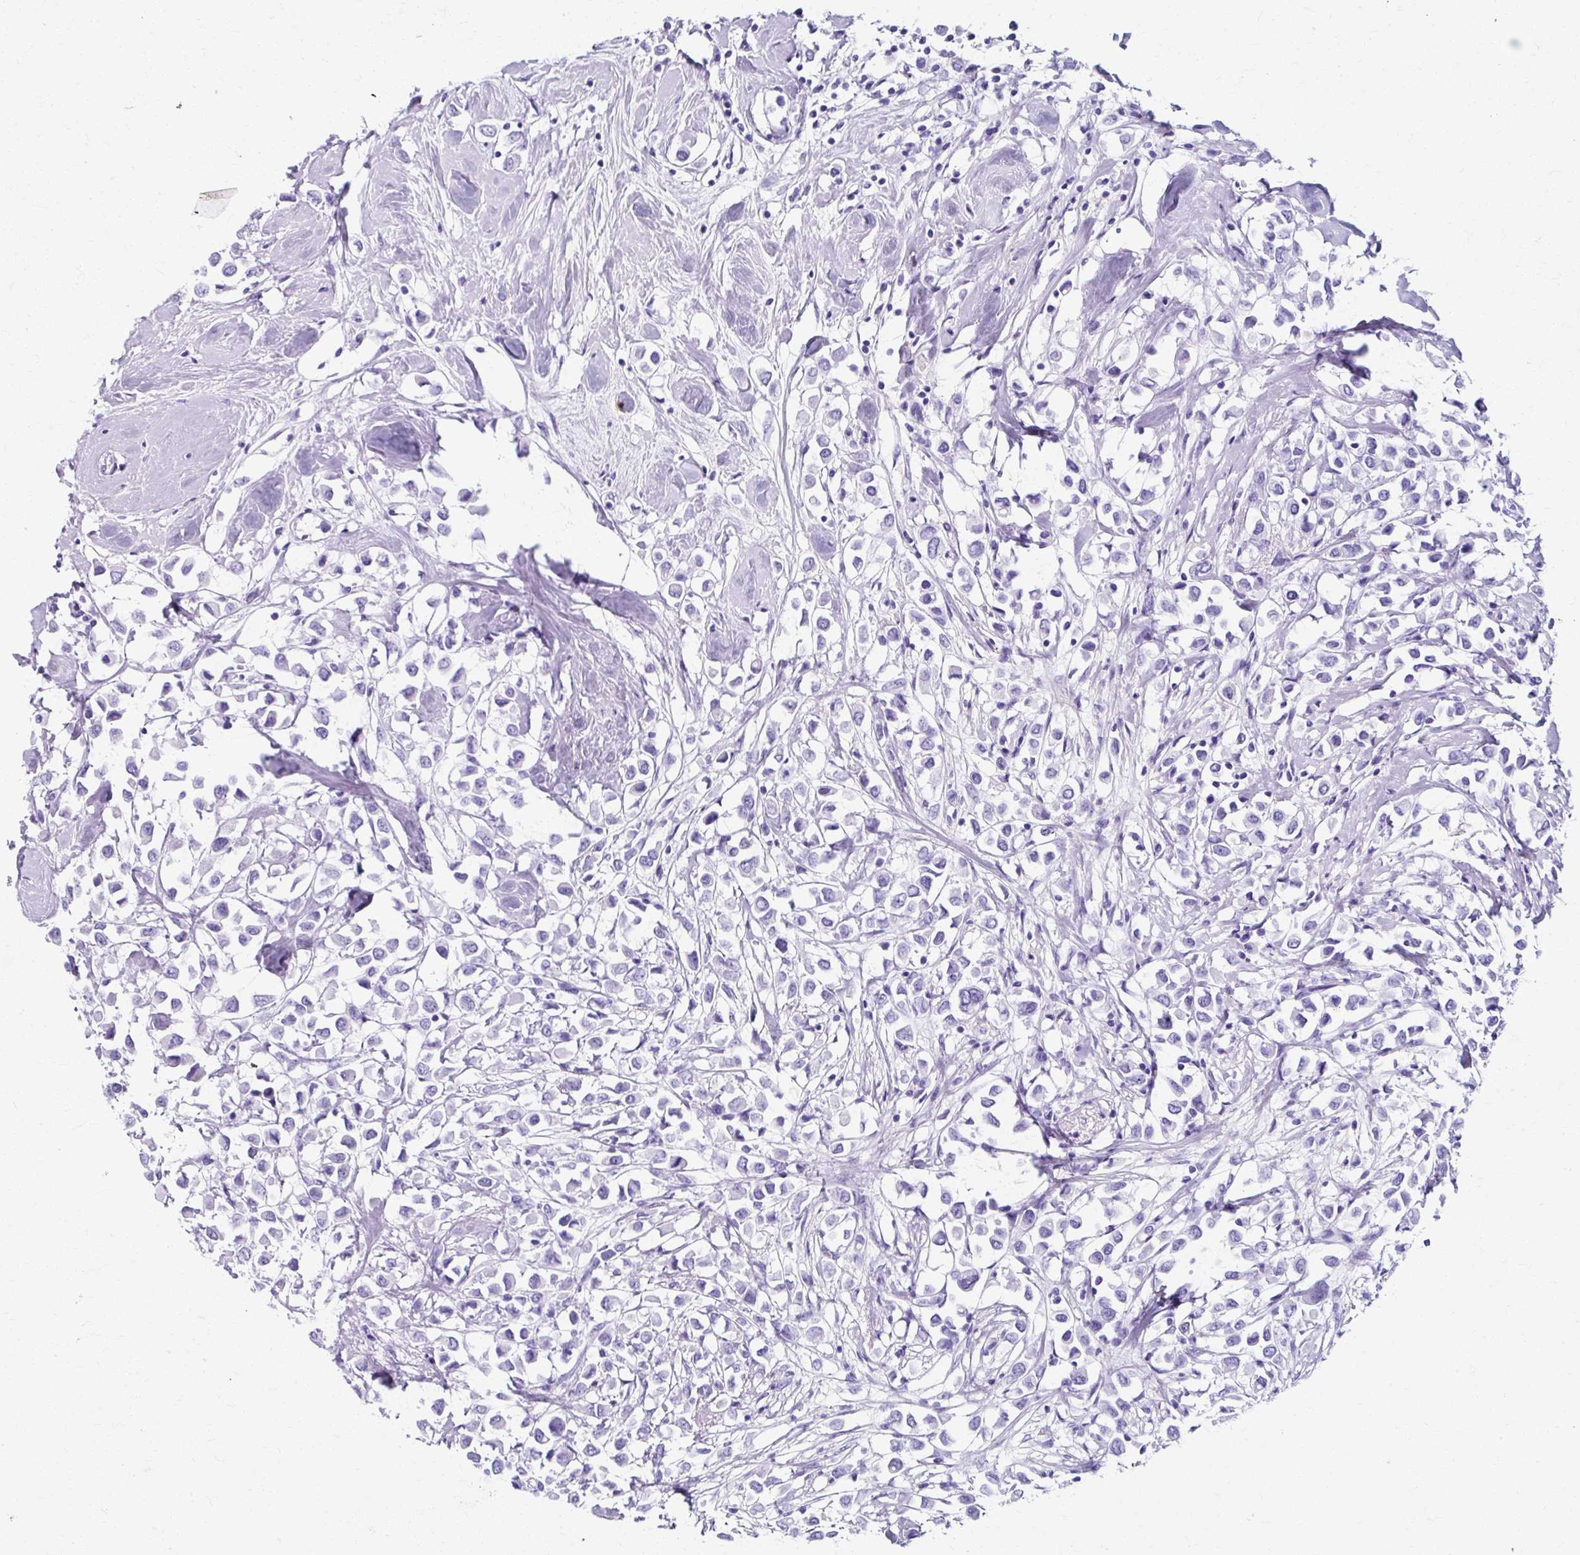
{"staining": {"intensity": "negative", "quantity": "none", "location": "none"}, "tissue": "breast cancer", "cell_type": "Tumor cells", "image_type": "cancer", "snomed": [{"axis": "morphology", "description": "Duct carcinoma"}, {"axis": "topography", "description": "Breast"}], "caption": "The immunohistochemistry (IHC) histopathology image has no significant expression in tumor cells of breast intraductal carcinoma tissue.", "gene": "ZNF555", "patient": {"sex": "female", "age": 61}}